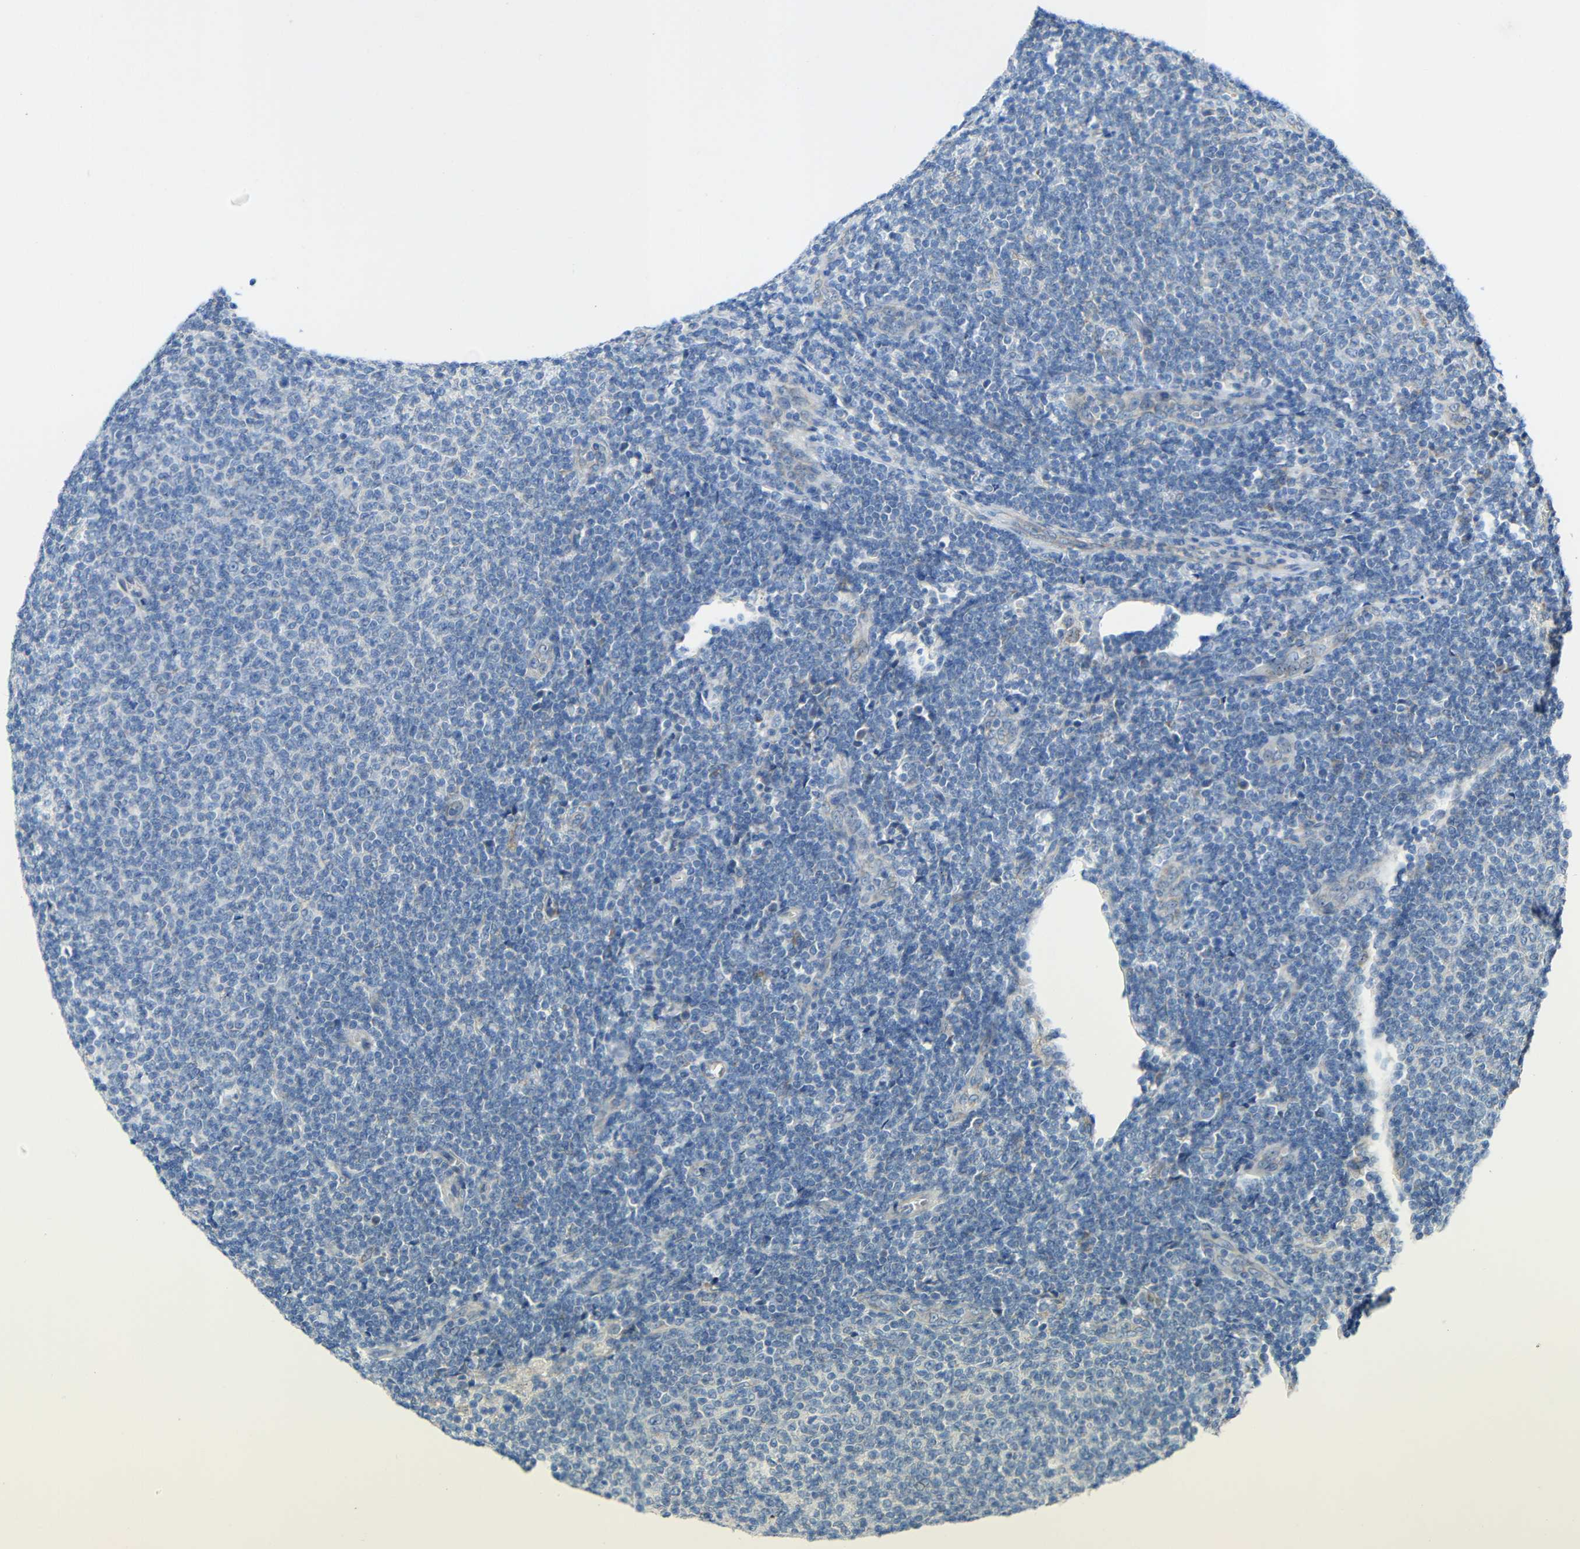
{"staining": {"intensity": "negative", "quantity": "none", "location": "none"}, "tissue": "lymphoma", "cell_type": "Tumor cells", "image_type": "cancer", "snomed": [{"axis": "morphology", "description": "Malignant lymphoma, non-Hodgkin's type, Low grade"}, {"axis": "topography", "description": "Lymph node"}], "caption": "Immunohistochemistry (IHC) micrograph of neoplastic tissue: human lymphoma stained with DAB (3,3'-diaminobenzidine) exhibits no significant protein positivity in tumor cells.", "gene": "TMEM25", "patient": {"sex": "male", "age": 66}}